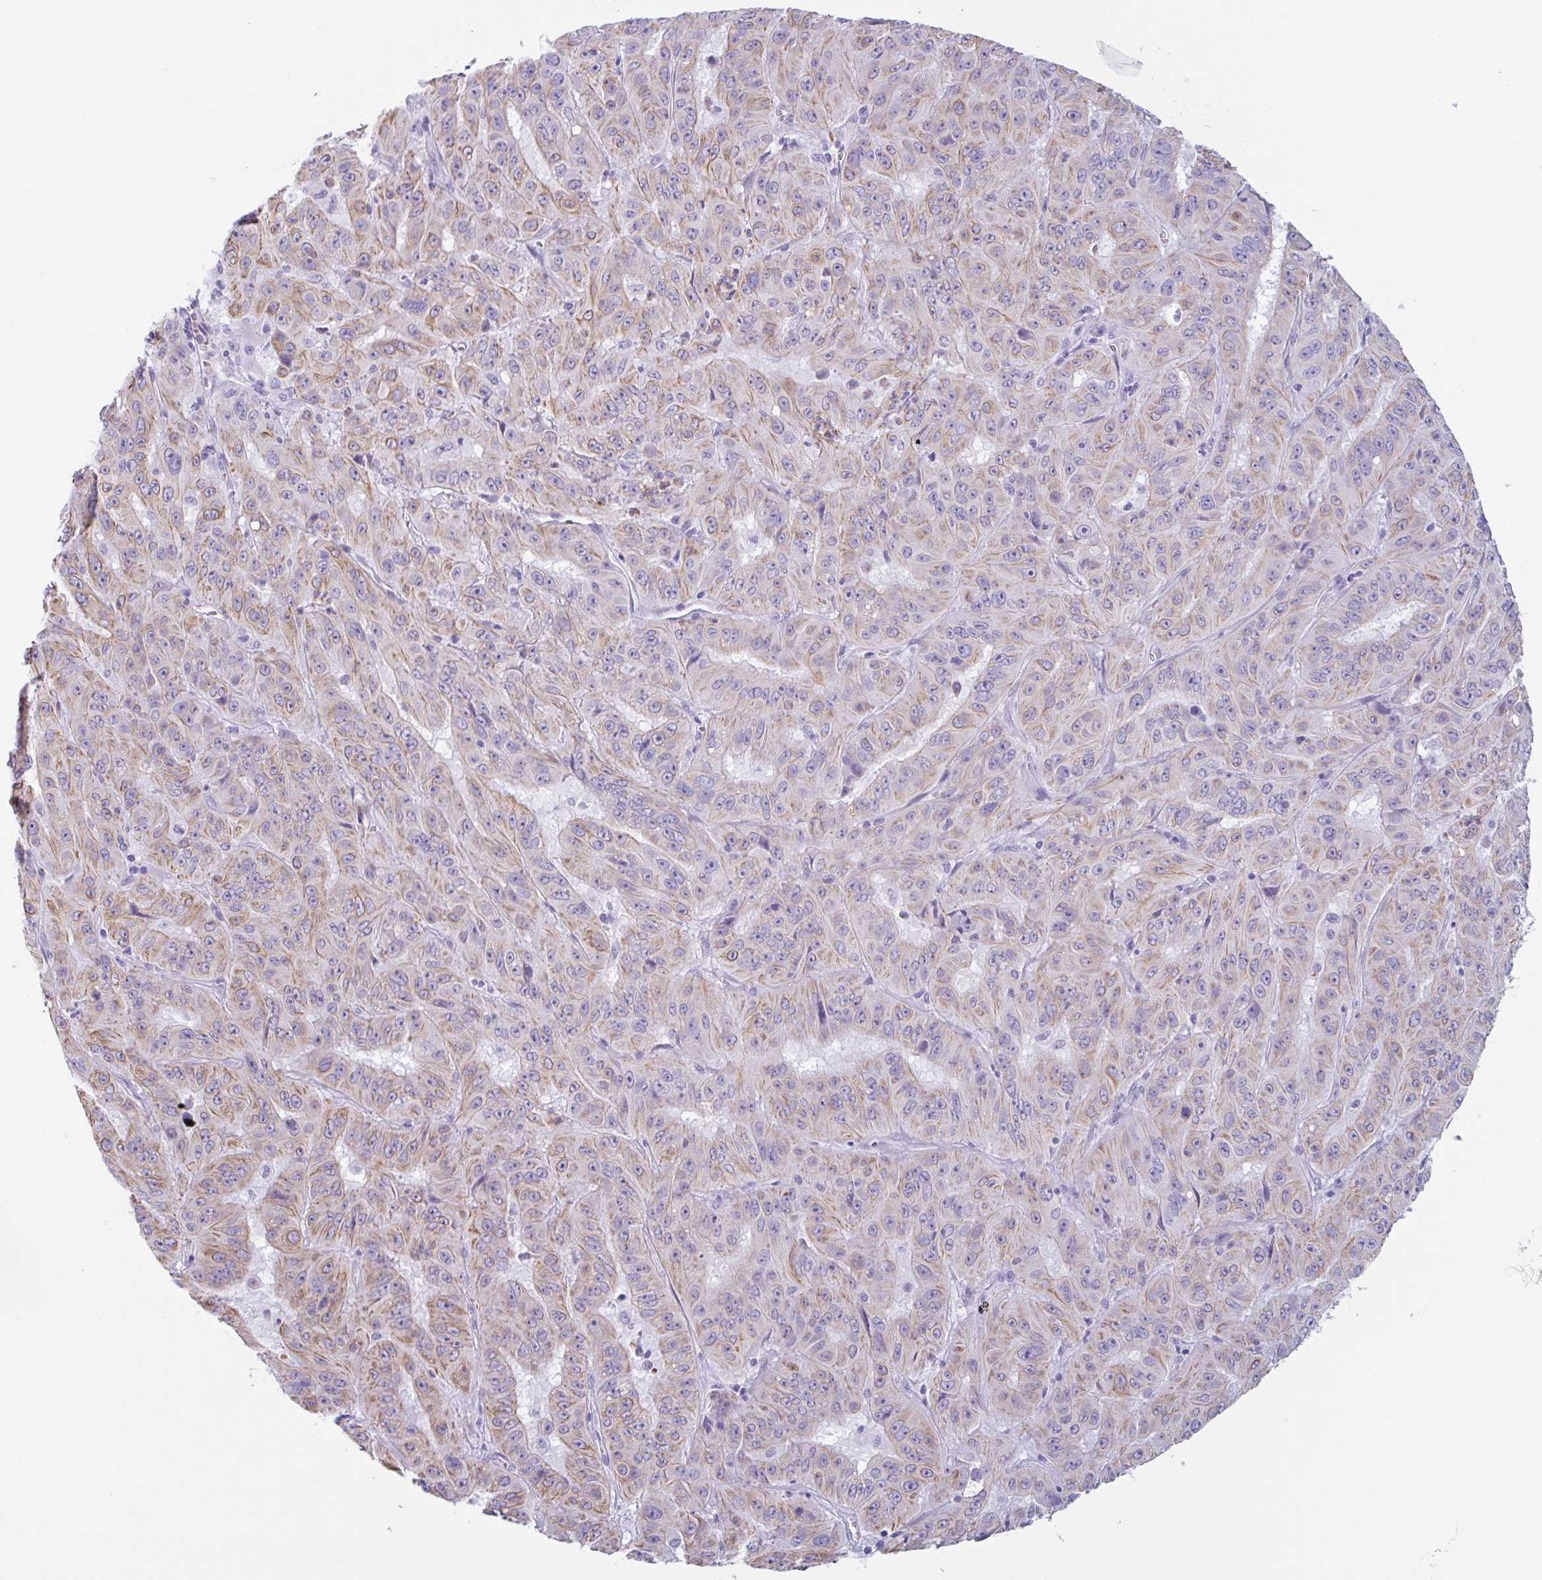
{"staining": {"intensity": "moderate", "quantity": ">75%", "location": "cytoplasmic/membranous"}, "tissue": "pancreatic cancer", "cell_type": "Tumor cells", "image_type": "cancer", "snomed": [{"axis": "morphology", "description": "Adenocarcinoma, NOS"}, {"axis": "topography", "description": "Pancreas"}], "caption": "This histopathology image reveals IHC staining of human adenocarcinoma (pancreatic), with medium moderate cytoplasmic/membranous expression in approximately >75% of tumor cells.", "gene": "DTWD2", "patient": {"sex": "male", "age": 63}}